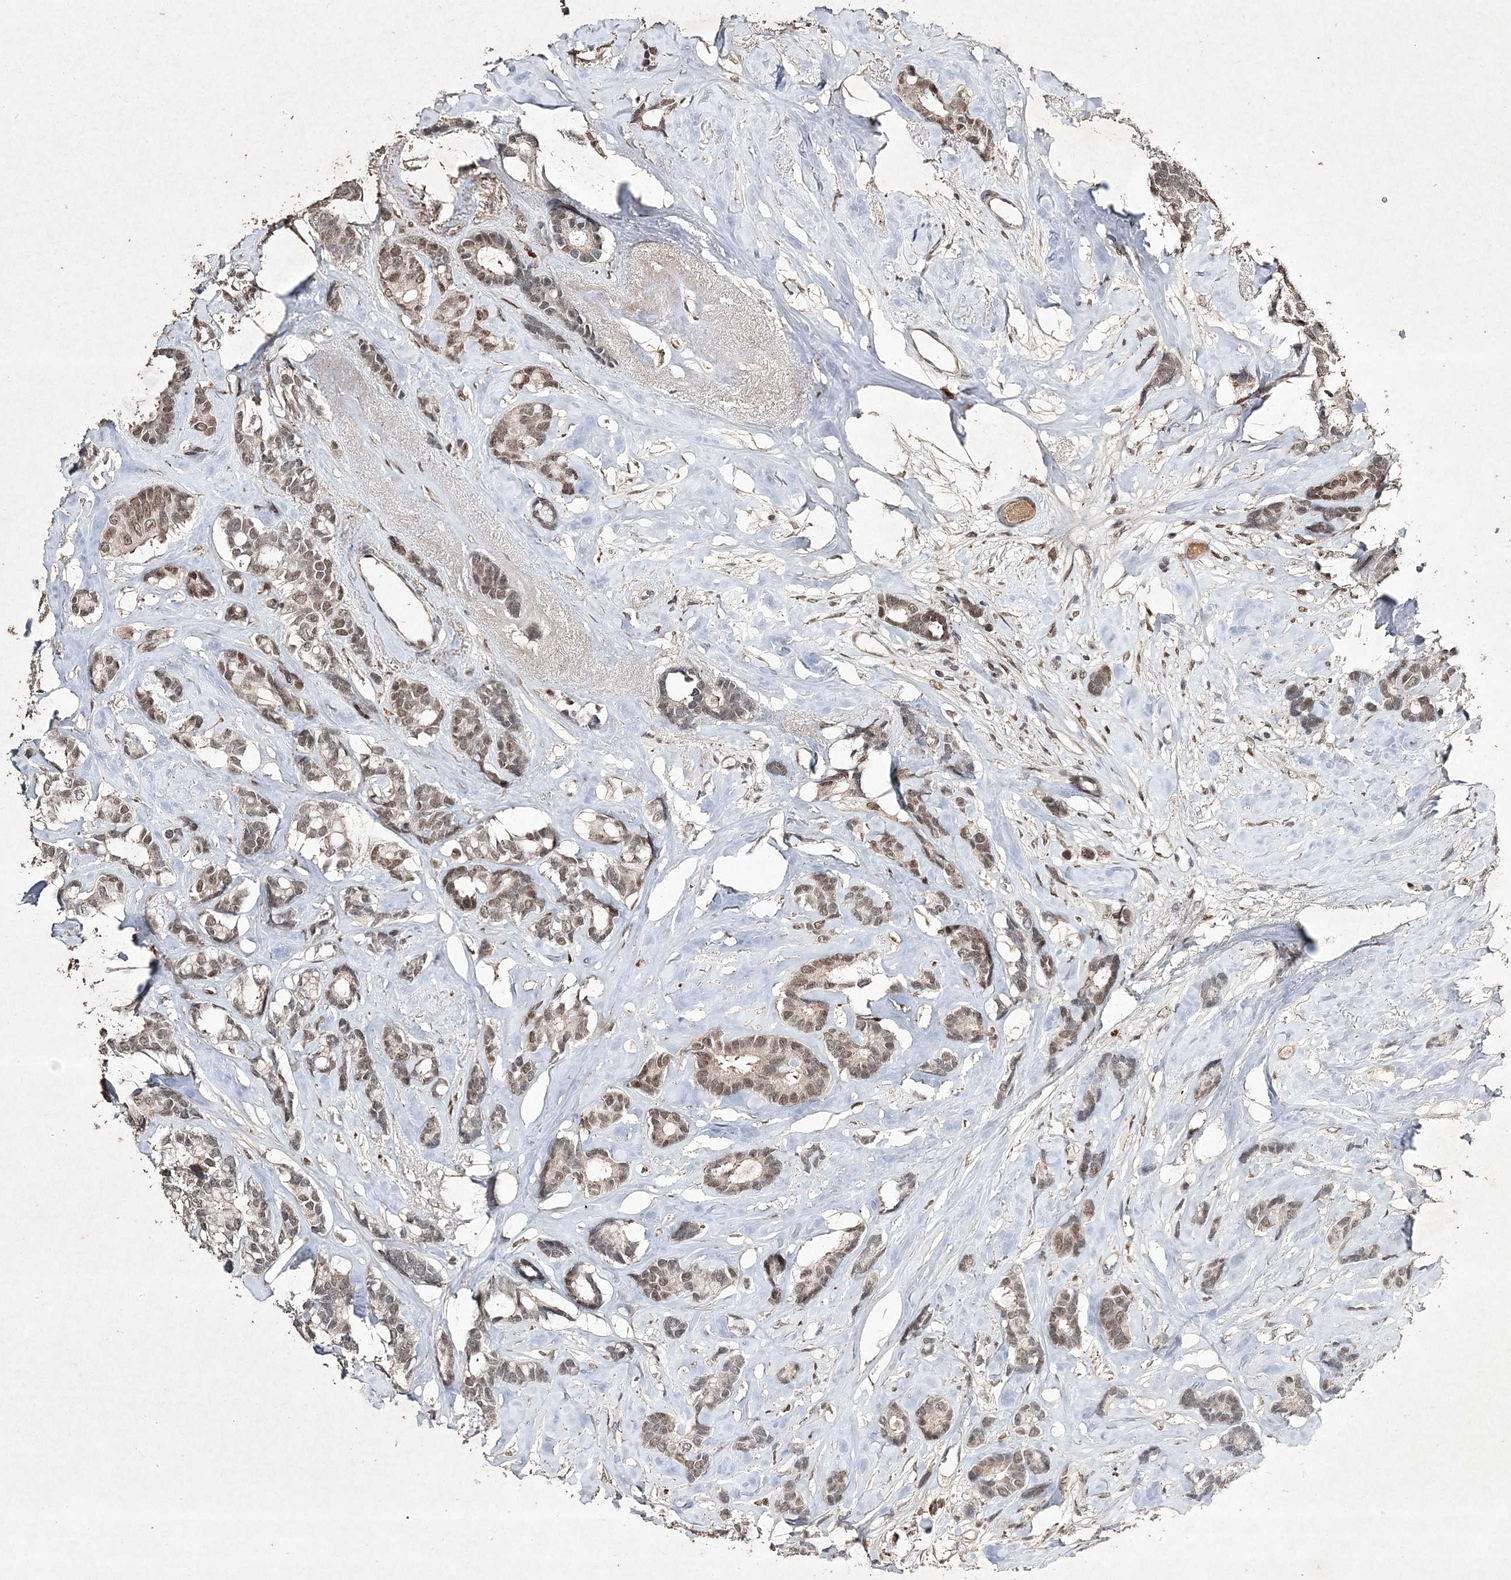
{"staining": {"intensity": "moderate", "quantity": ">75%", "location": "nuclear"}, "tissue": "breast cancer", "cell_type": "Tumor cells", "image_type": "cancer", "snomed": [{"axis": "morphology", "description": "Duct carcinoma"}, {"axis": "topography", "description": "Breast"}], "caption": "A photomicrograph showing moderate nuclear staining in approximately >75% of tumor cells in breast cancer, as visualized by brown immunohistochemical staining.", "gene": "C3orf38", "patient": {"sex": "female", "age": 87}}